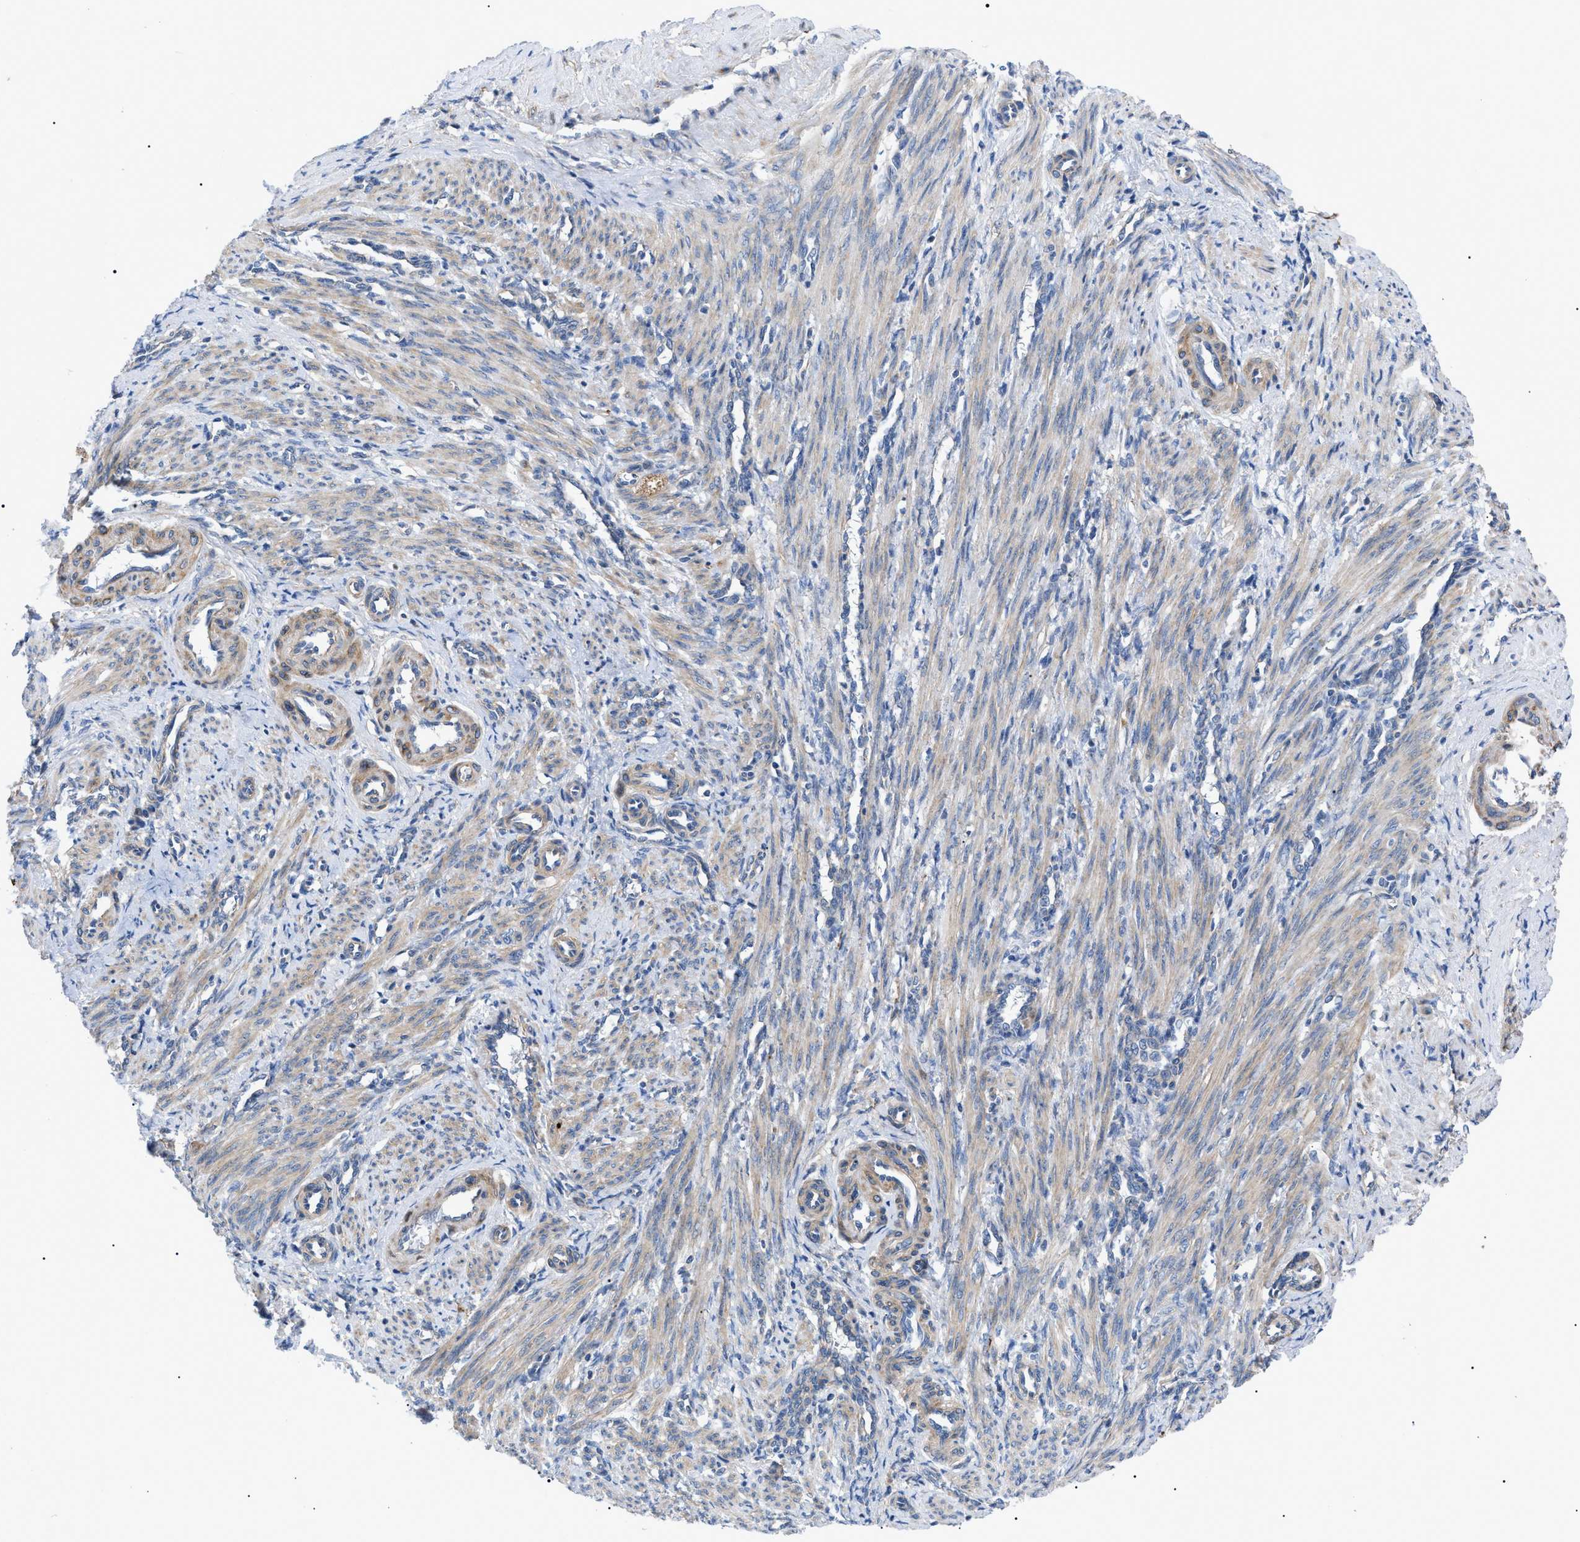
{"staining": {"intensity": "moderate", "quantity": ">75%", "location": "cytoplasmic/membranous"}, "tissue": "smooth muscle", "cell_type": "Smooth muscle cells", "image_type": "normal", "snomed": [{"axis": "morphology", "description": "Normal tissue, NOS"}, {"axis": "topography", "description": "Endometrium"}], "caption": "Immunohistochemistry (IHC) (DAB (3,3'-diaminobenzidine)) staining of benign human smooth muscle shows moderate cytoplasmic/membranous protein staining in about >75% of smooth muscle cells. Nuclei are stained in blue.", "gene": "HSPB8", "patient": {"sex": "female", "age": 33}}